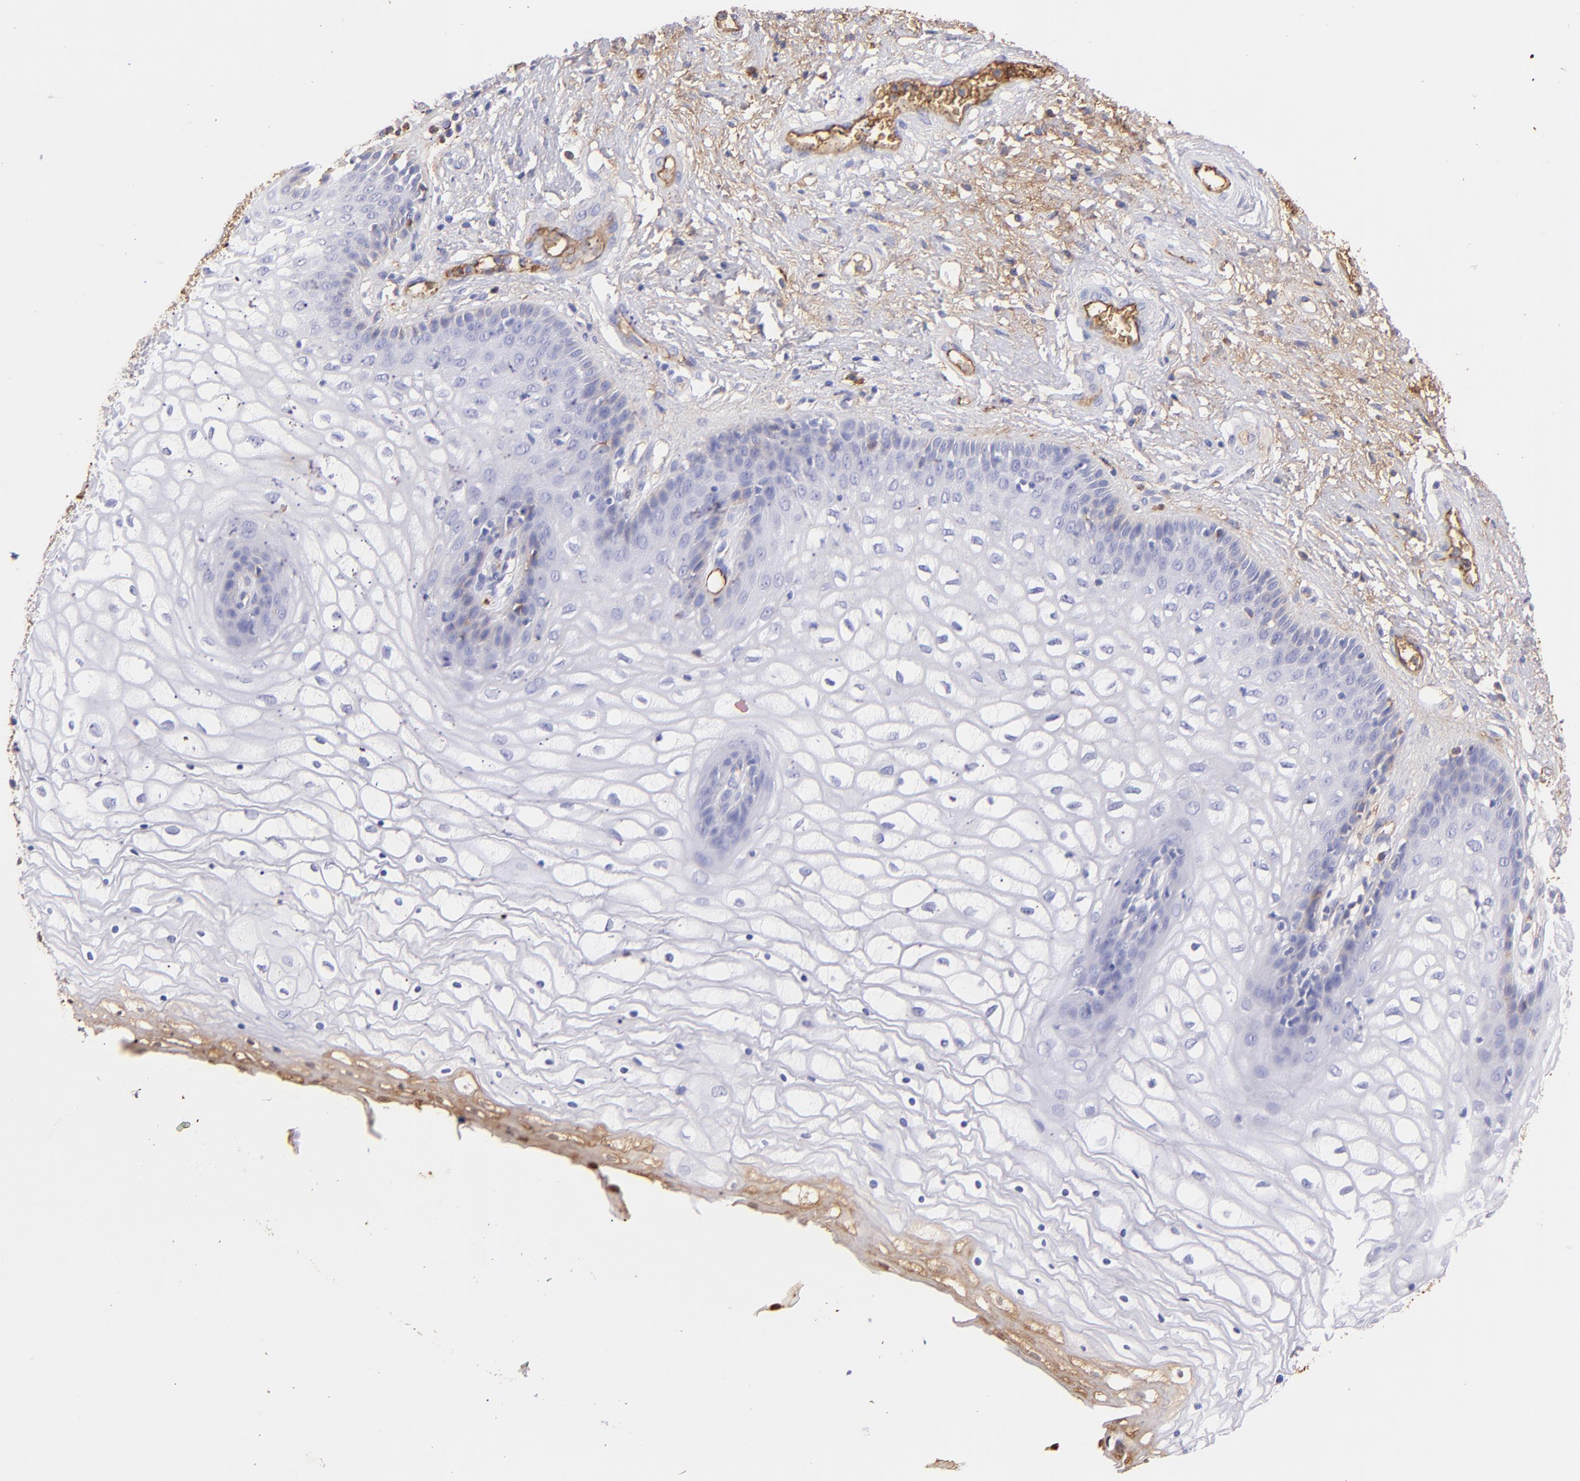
{"staining": {"intensity": "weak", "quantity": "<25%", "location": "cytoplasmic/membranous"}, "tissue": "vagina", "cell_type": "Squamous epithelial cells", "image_type": "normal", "snomed": [{"axis": "morphology", "description": "Normal tissue, NOS"}, {"axis": "topography", "description": "Vagina"}], "caption": "DAB immunohistochemical staining of unremarkable vagina displays no significant expression in squamous epithelial cells. (DAB (3,3'-diaminobenzidine) immunohistochemistry (IHC) visualized using brightfield microscopy, high magnification).", "gene": "FGB", "patient": {"sex": "female", "age": 34}}